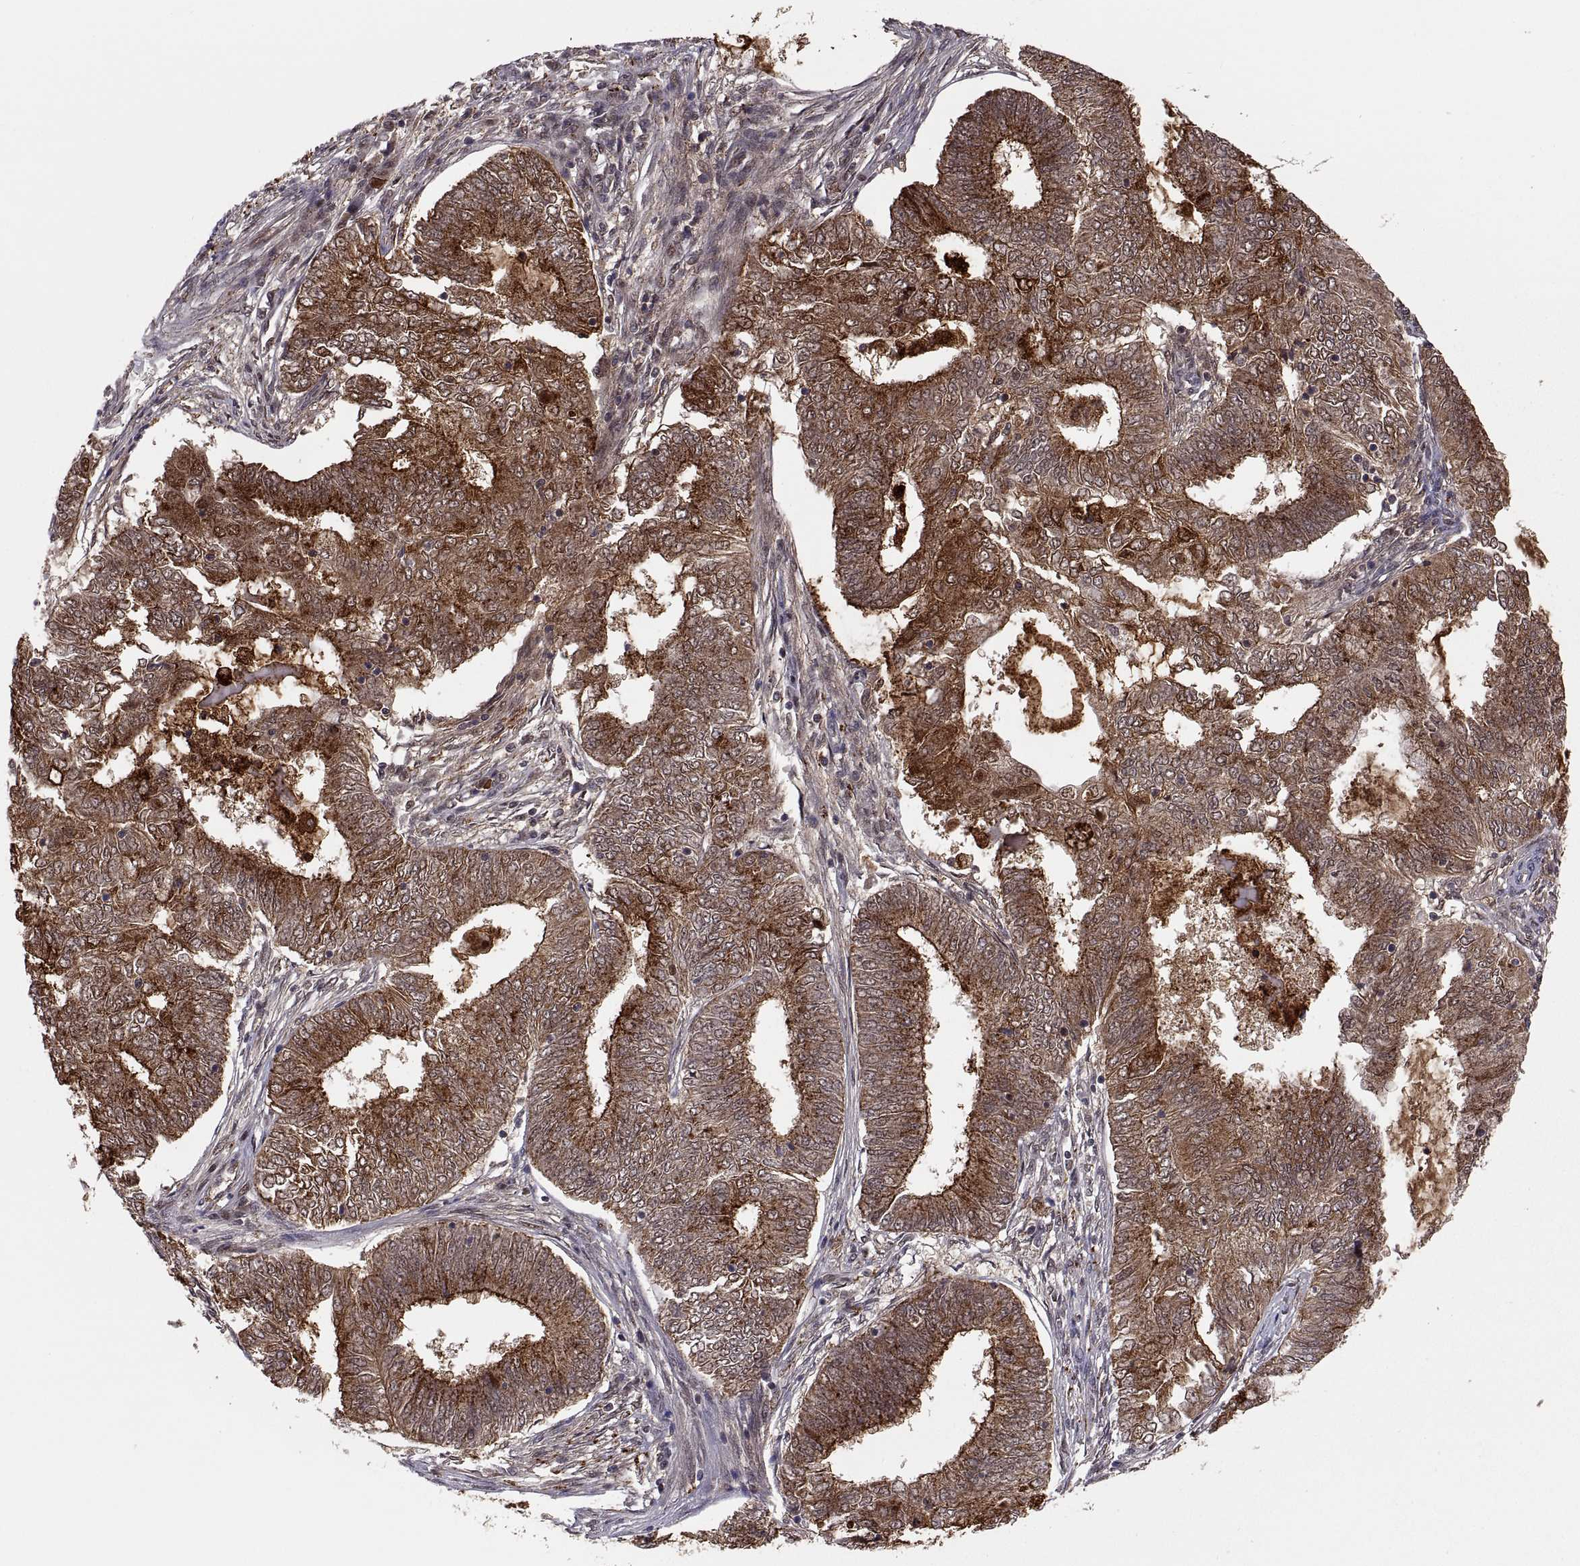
{"staining": {"intensity": "strong", "quantity": ">75%", "location": "cytoplasmic/membranous"}, "tissue": "endometrial cancer", "cell_type": "Tumor cells", "image_type": "cancer", "snomed": [{"axis": "morphology", "description": "Adenocarcinoma, NOS"}, {"axis": "topography", "description": "Endometrium"}], "caption": "A high amount of strong cytoplasmic/membranous expression is present in approximately >75% of tumor cells in endometrial cancer (adenocarcinoma) tissue.", "gene": "PSMC2", "patient": {"sex": "female", "age": 62}}